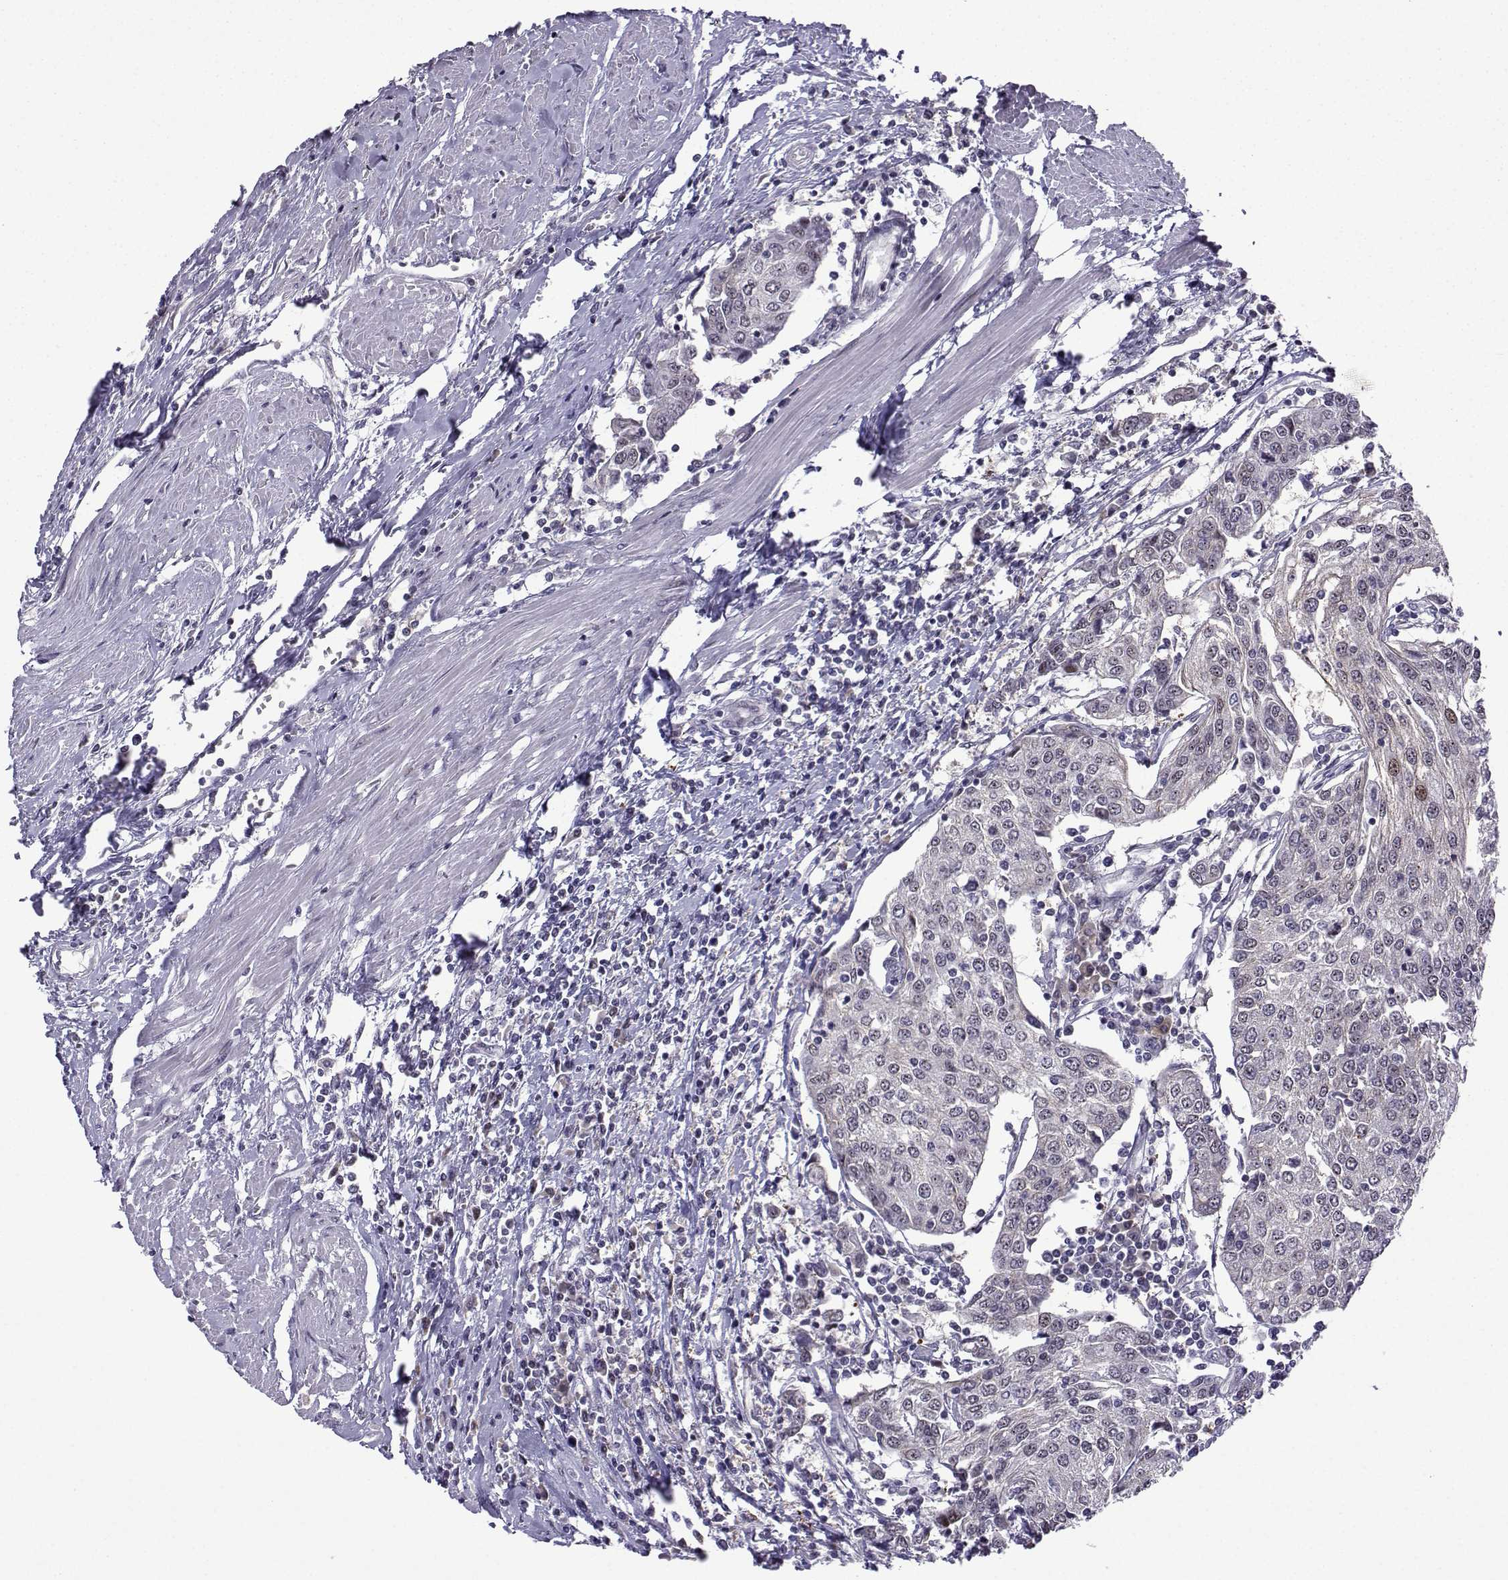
{"staining": {"intensity": "weak", "quantity": "<25%", "location": "nuclear"}, "tissue": "urothelial cancer", "cell_type": "Tumor cells", "image_type": "cancer", "snomed": [{"axis": "morphology", "description": "Urothelial carcinoma, High grade"}, {"axis": "topography", "description": "Urinary bladder"}], "caption": "This is a photomicrograph of IHC staining of urothelial cancer, which shows no positivity in tumor cells.", "gene": "FGF3", "patient": {"sex": "female", "age": 85}}